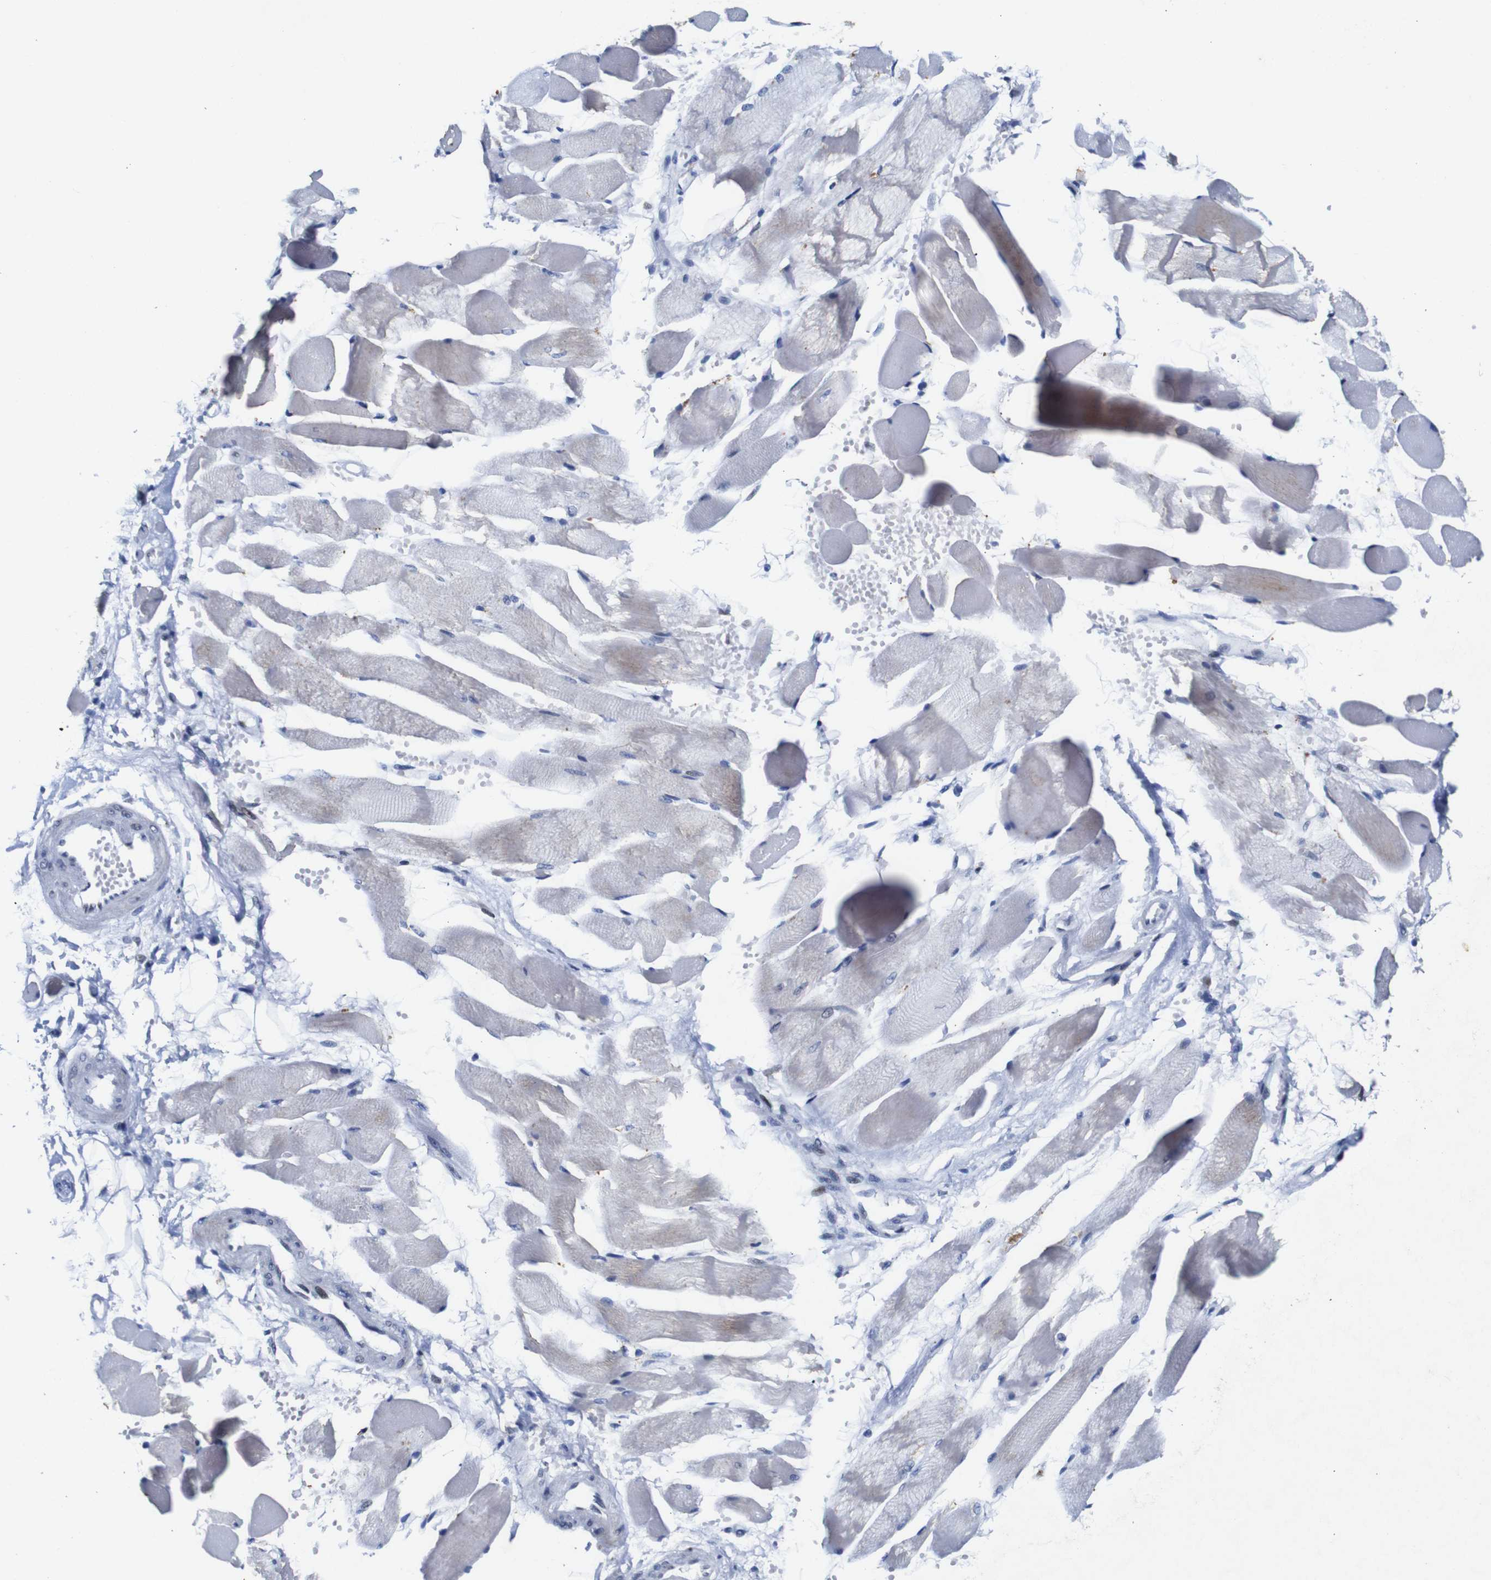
{"staining": {"intensity": "weak", "quantity": "<25%", "location": "cytoplasmic/membranous"}, "tissue": "skeletal muscle", "cell_type": "Myocytes", "image_type": "normal", "snomed": [{"axis": "morphology", "description": "Normal tissue, NOS"}, {"axis": "topography", "description": "Skeletal muscle"}, {"axis": "topography", "description": "Peripheral nerve tissue"}], "caption": "Skeletal muscle stained for a protein using immunohistochemistry demonstrates no staining myocytes.", "gene": "FOSL2", "patient": {"sex": "female", "age": 84}}